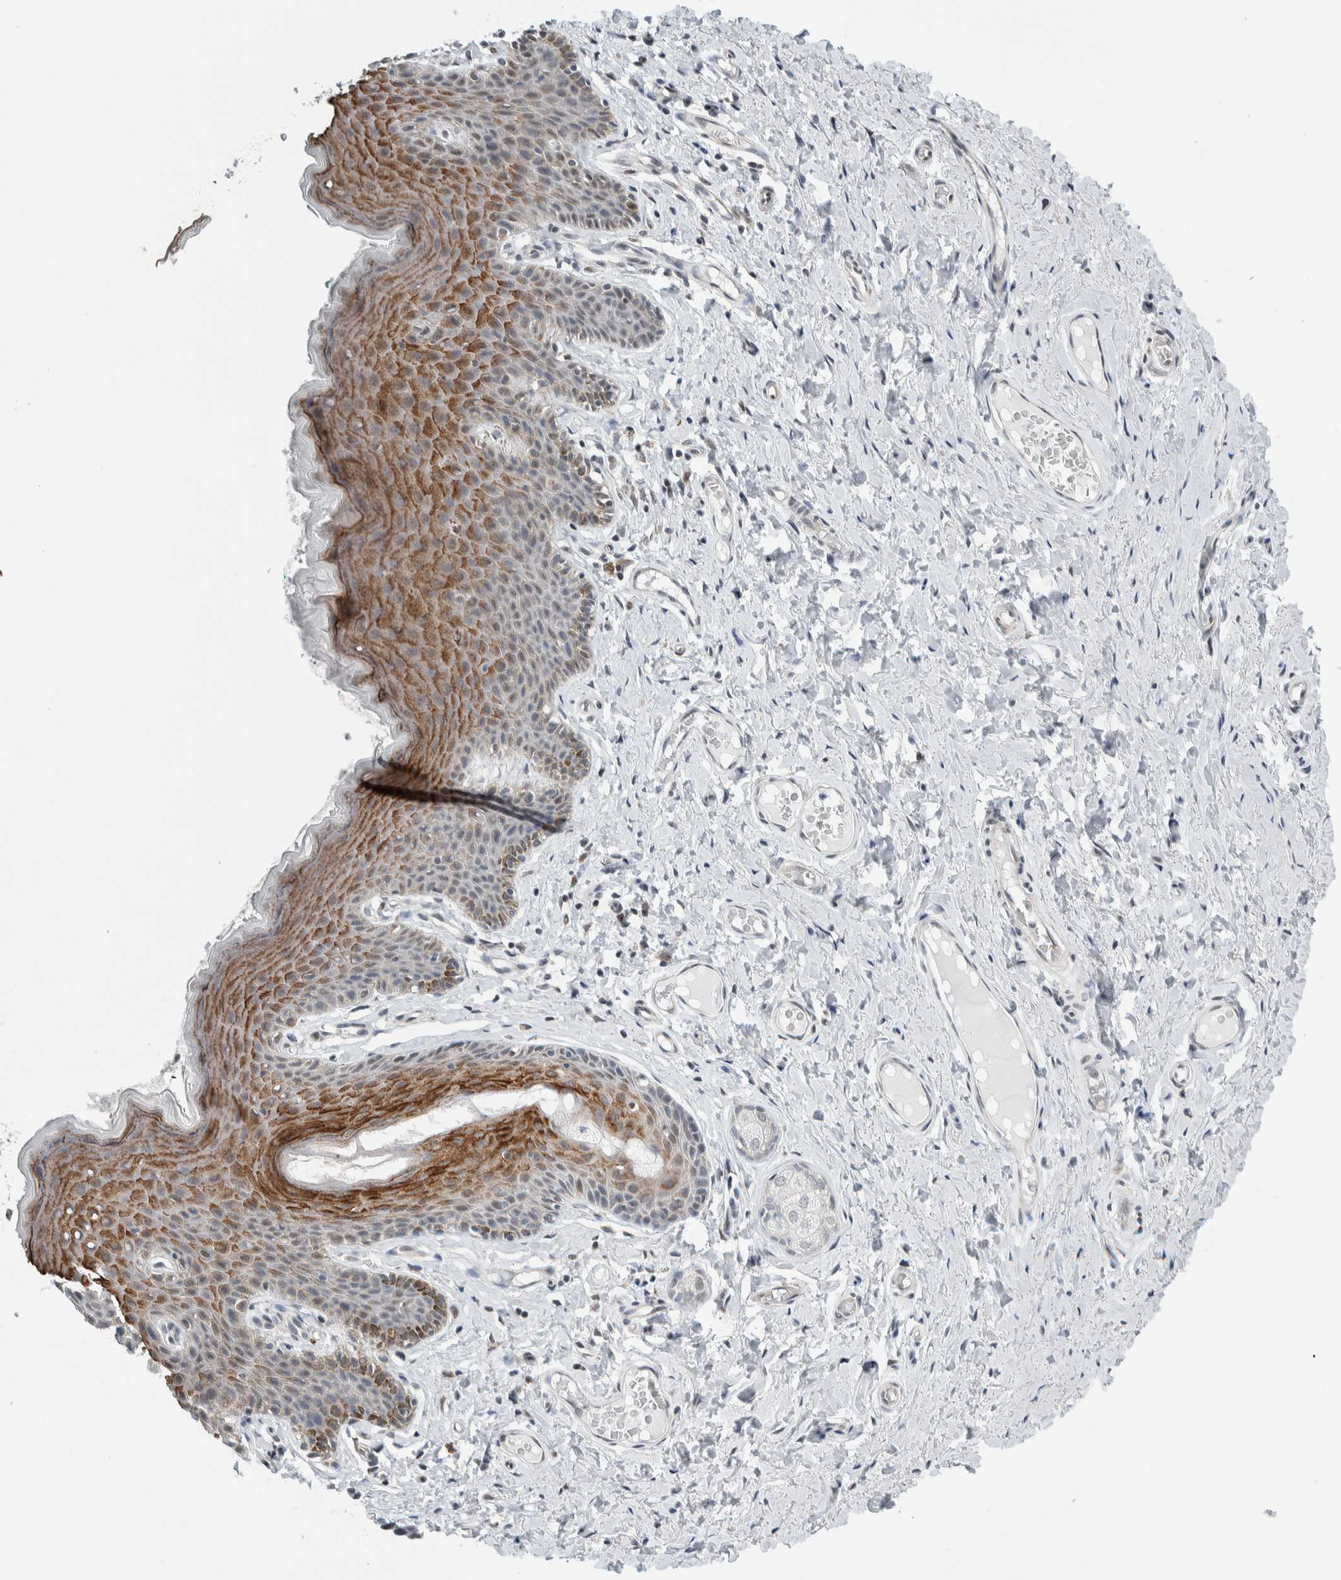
{"staining": {"intensity": "moderate", "quantity": "25%-75%", "location": "cytoplasmic/membranous"}, "tissue": "skin", "cell_type": "Epidermal cells", "image_type": "normal", "snomed": [{"axis": "morphology", "description": "Normal tissue, NOS"}, {"axis": "topography", "description": "Vulva"}], "caption": "An image showing moderate cytoplasmic/membranous positivity in about 25%-75% of epidermal cells in normal skin, as visualized by brown immunohistochemical staining.", "gene": "NEUROD1", "patient": {"sex": "female", "age": 66}}